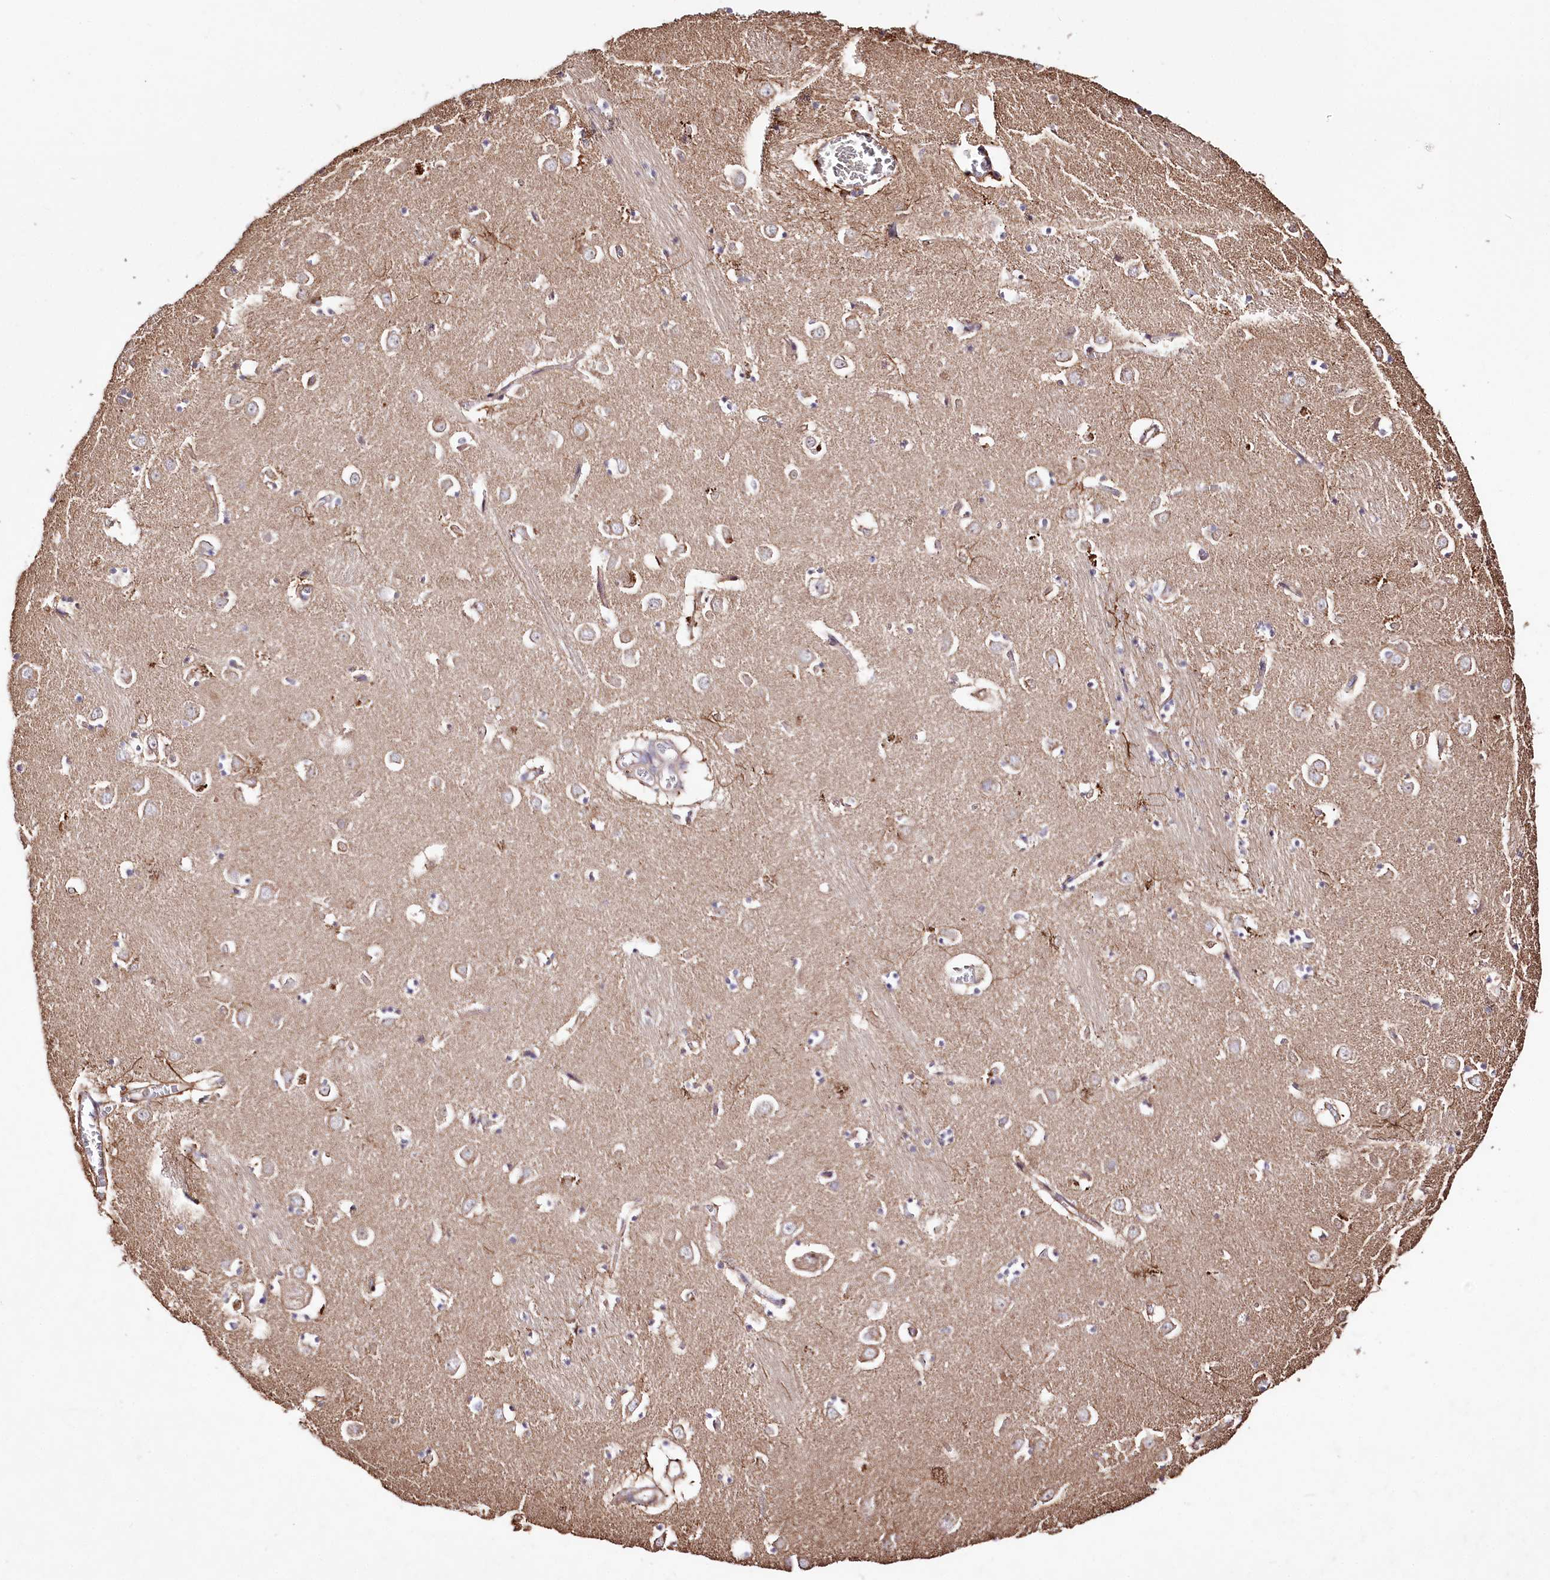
{"staining": {"intensity": "weak", "quantity": "25%-75%", "location": "cytoplasmic/membranous"}, "tissue": "caudate", "cell_type": "Glial cells", "image_type": "normal", "snomed": [{"axis": "morphology", "description": "Normal tissue, NOS"}, {"axis": "topography", "description": "Lateral ventricle wall"}], "caption": "IHC of normal human caudate demonstrates low levels of weak cytoplasmic/membranous staining in approximately 25%-75% of glial cells. (DAB IHC, brown staining for protein, blue staining for nuclei).", "gene": "WWC1", "patient": {"sex": "male", "age": 70}}